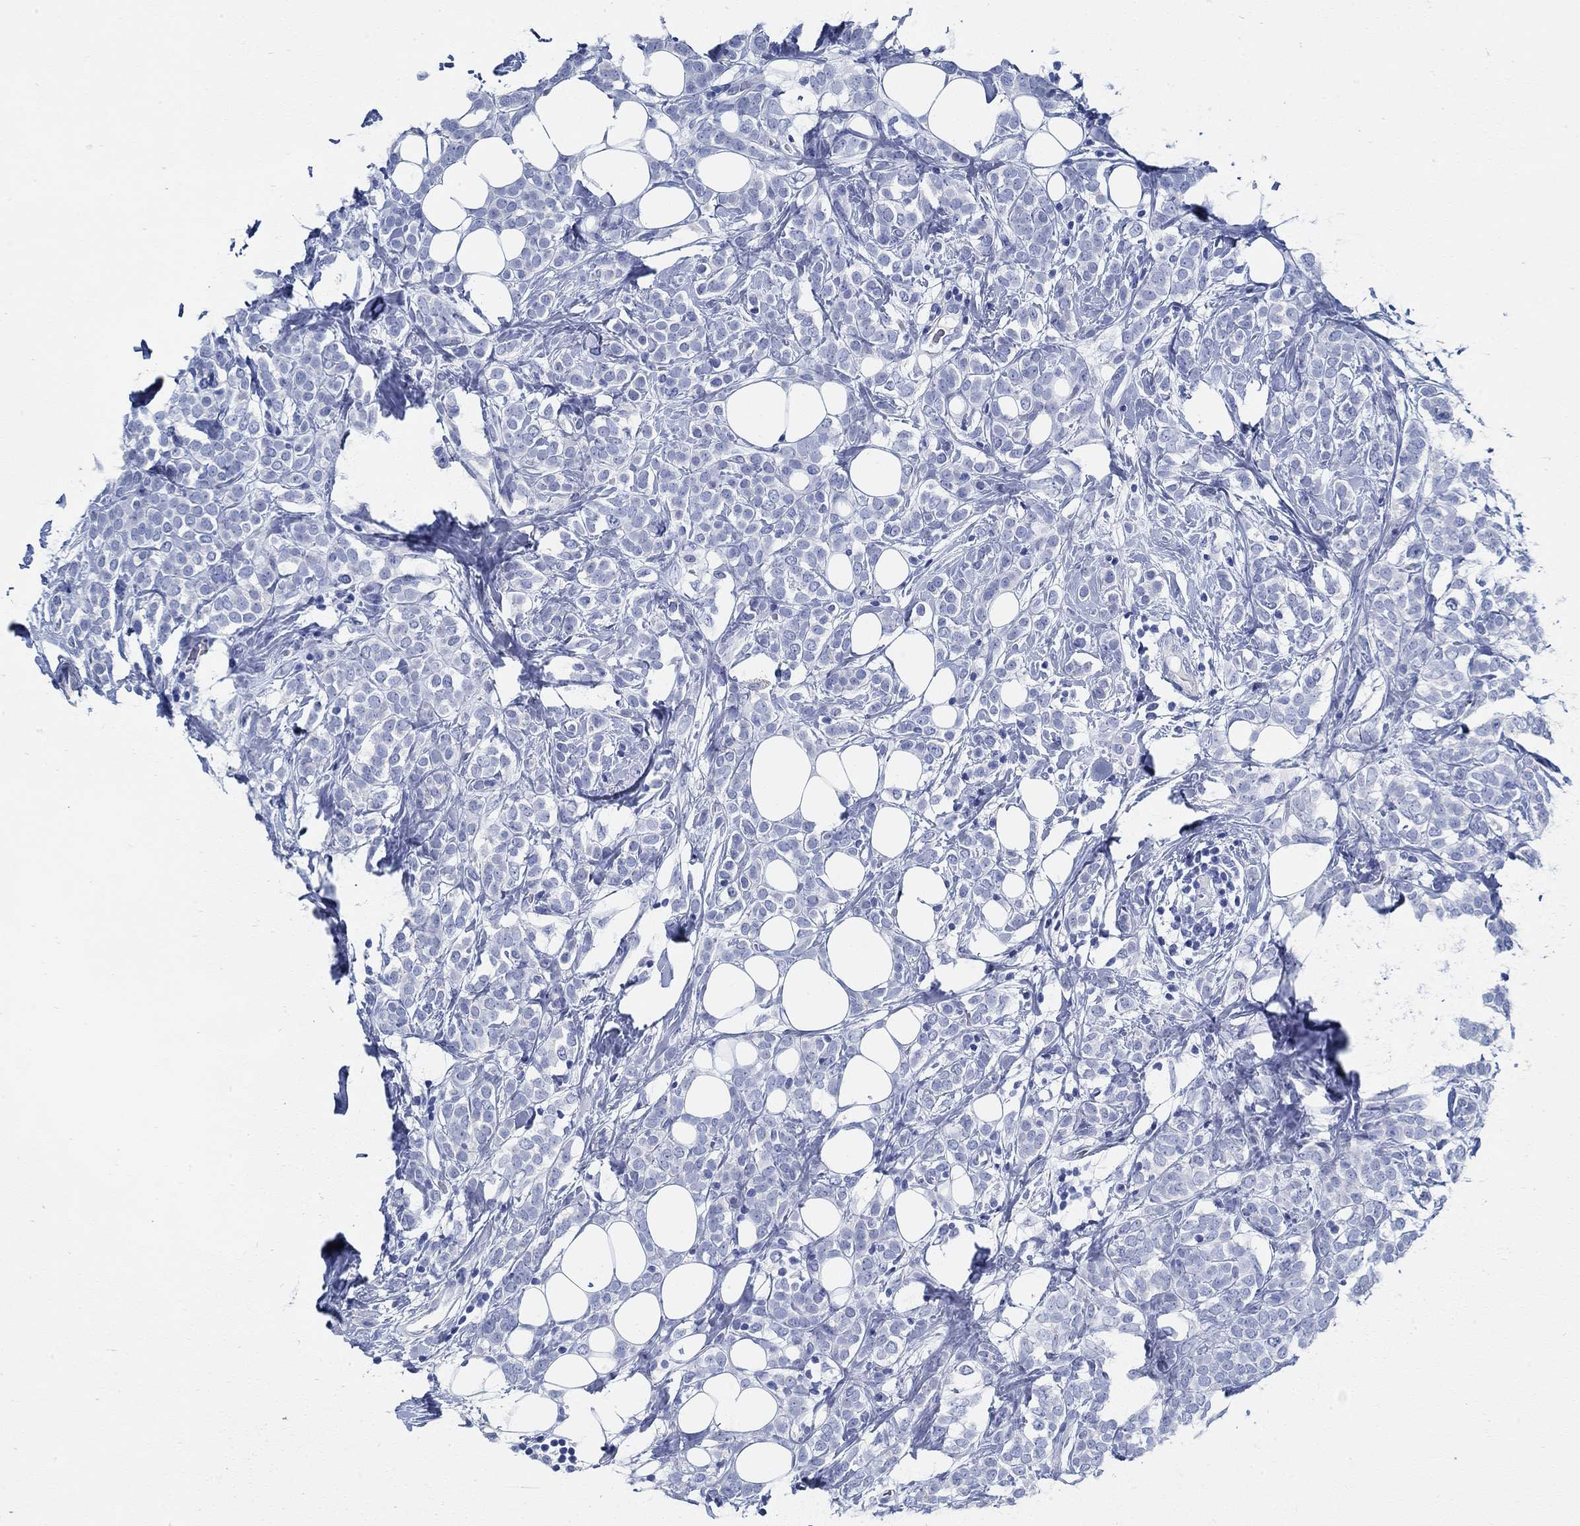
{"staining": {"intensity": "negative", "quantity": "none", "location": "none"}, "tissue": "breast cancer", "cell_type": "Tumor cells", "image_type": "cancer", "snomed": [{"axis": "morphology", "description": "Lobular carcinoma"}, {"axis": "topography", "description": "Breast"}], "caption": "A high-resolution photomicrograph shows immunohistochemistry staining of breast cancer, which exhibits no significant positivity in tumor cells.", "gene": "SLC45A1", "patient": {"sex": "female", "age": 49}}